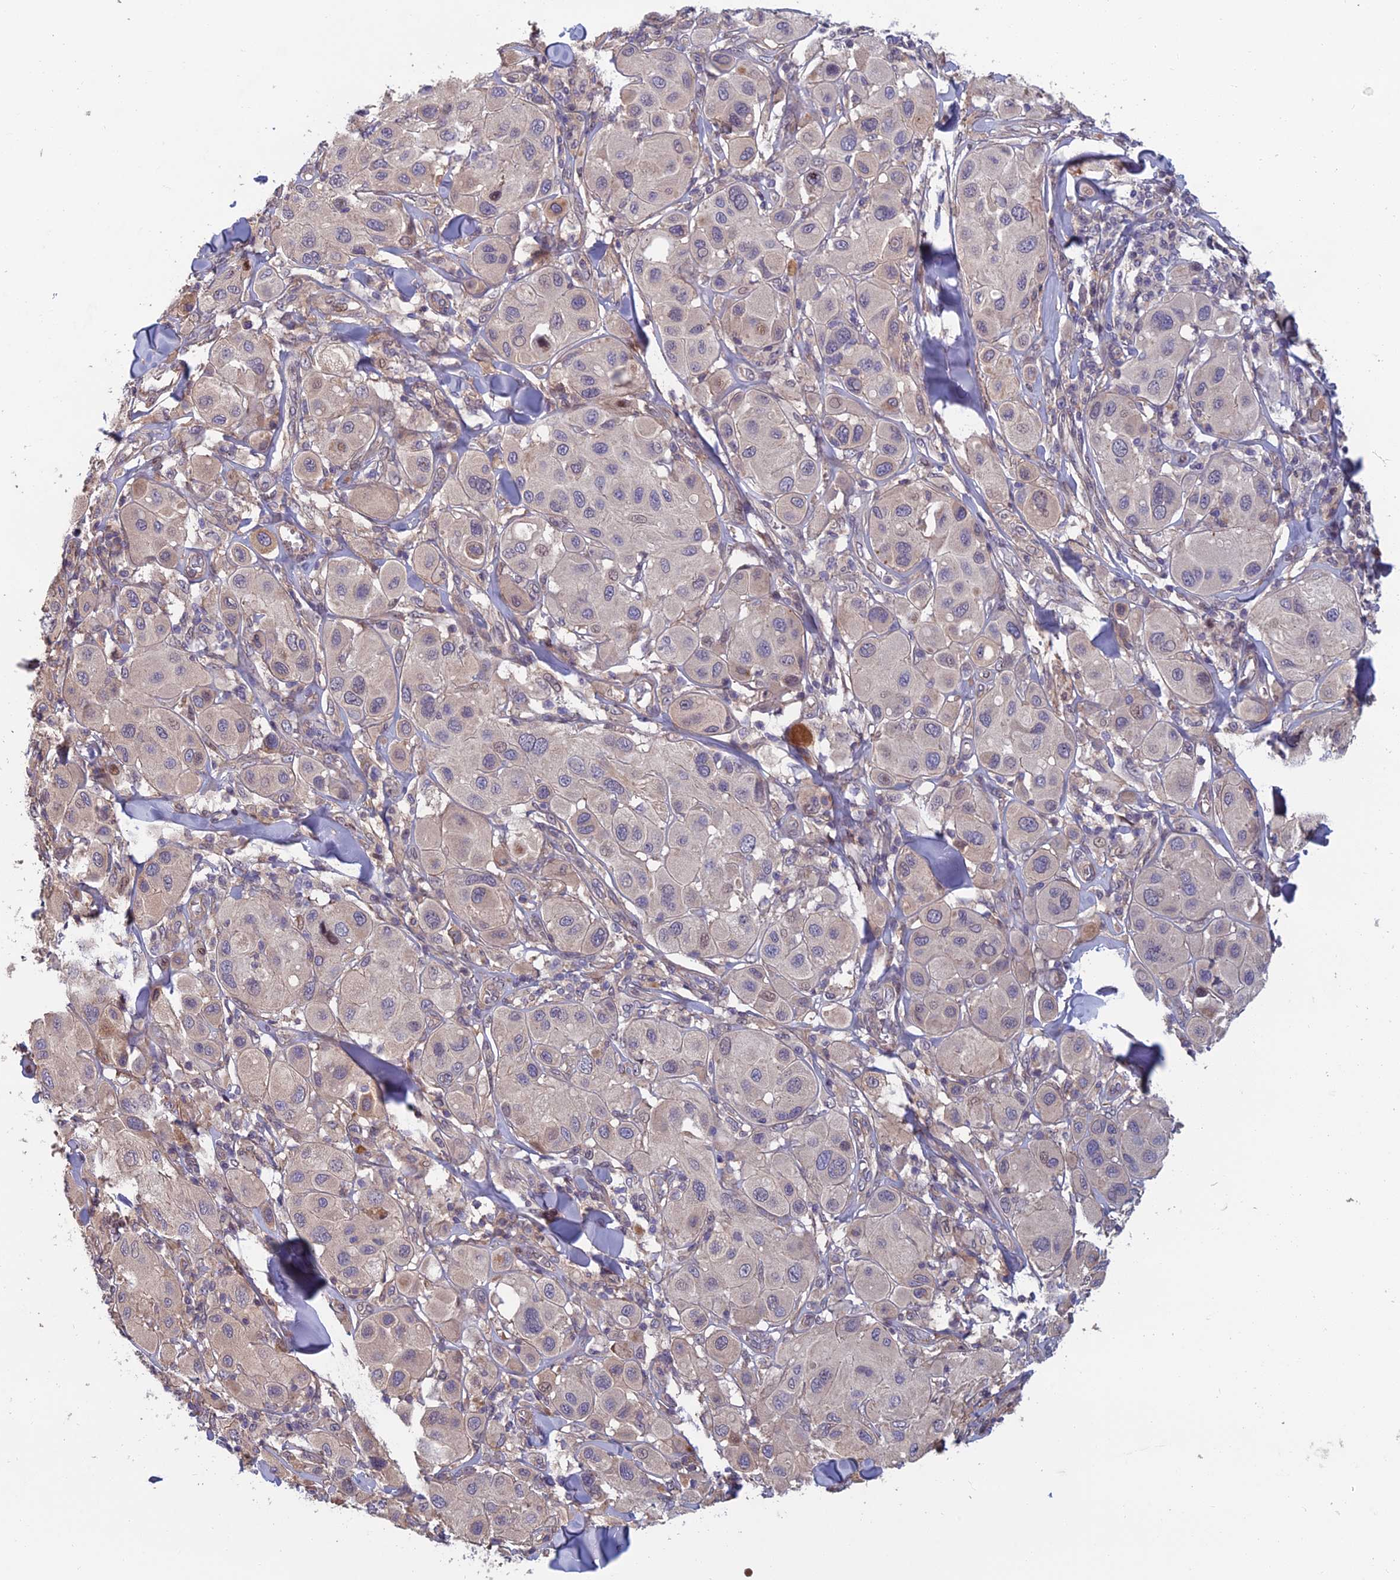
{"staining": {"intensity": "negative", "quantity": "none", "location": "none"}, "tissue": "melanoma", "cell_type": "Tumor cells", "image_type": "cancer", "snomed": [{"axis": "morphology", "description": "Malignant melanoma, Metastatic site"}, {"axis": "topography", "description": "Skin"}], "caption": "Immunohistochemistry (IHC) photomicrograph of human malignant melanoma (metastatic site) stained for a protein (brown), which shows no staining in tumor cells. (DAB immunohistochemistry (IHC) with hematoxylin counter stain).", "gene": "CCDC183", "patient": {"sex": "male", "age": 41}}